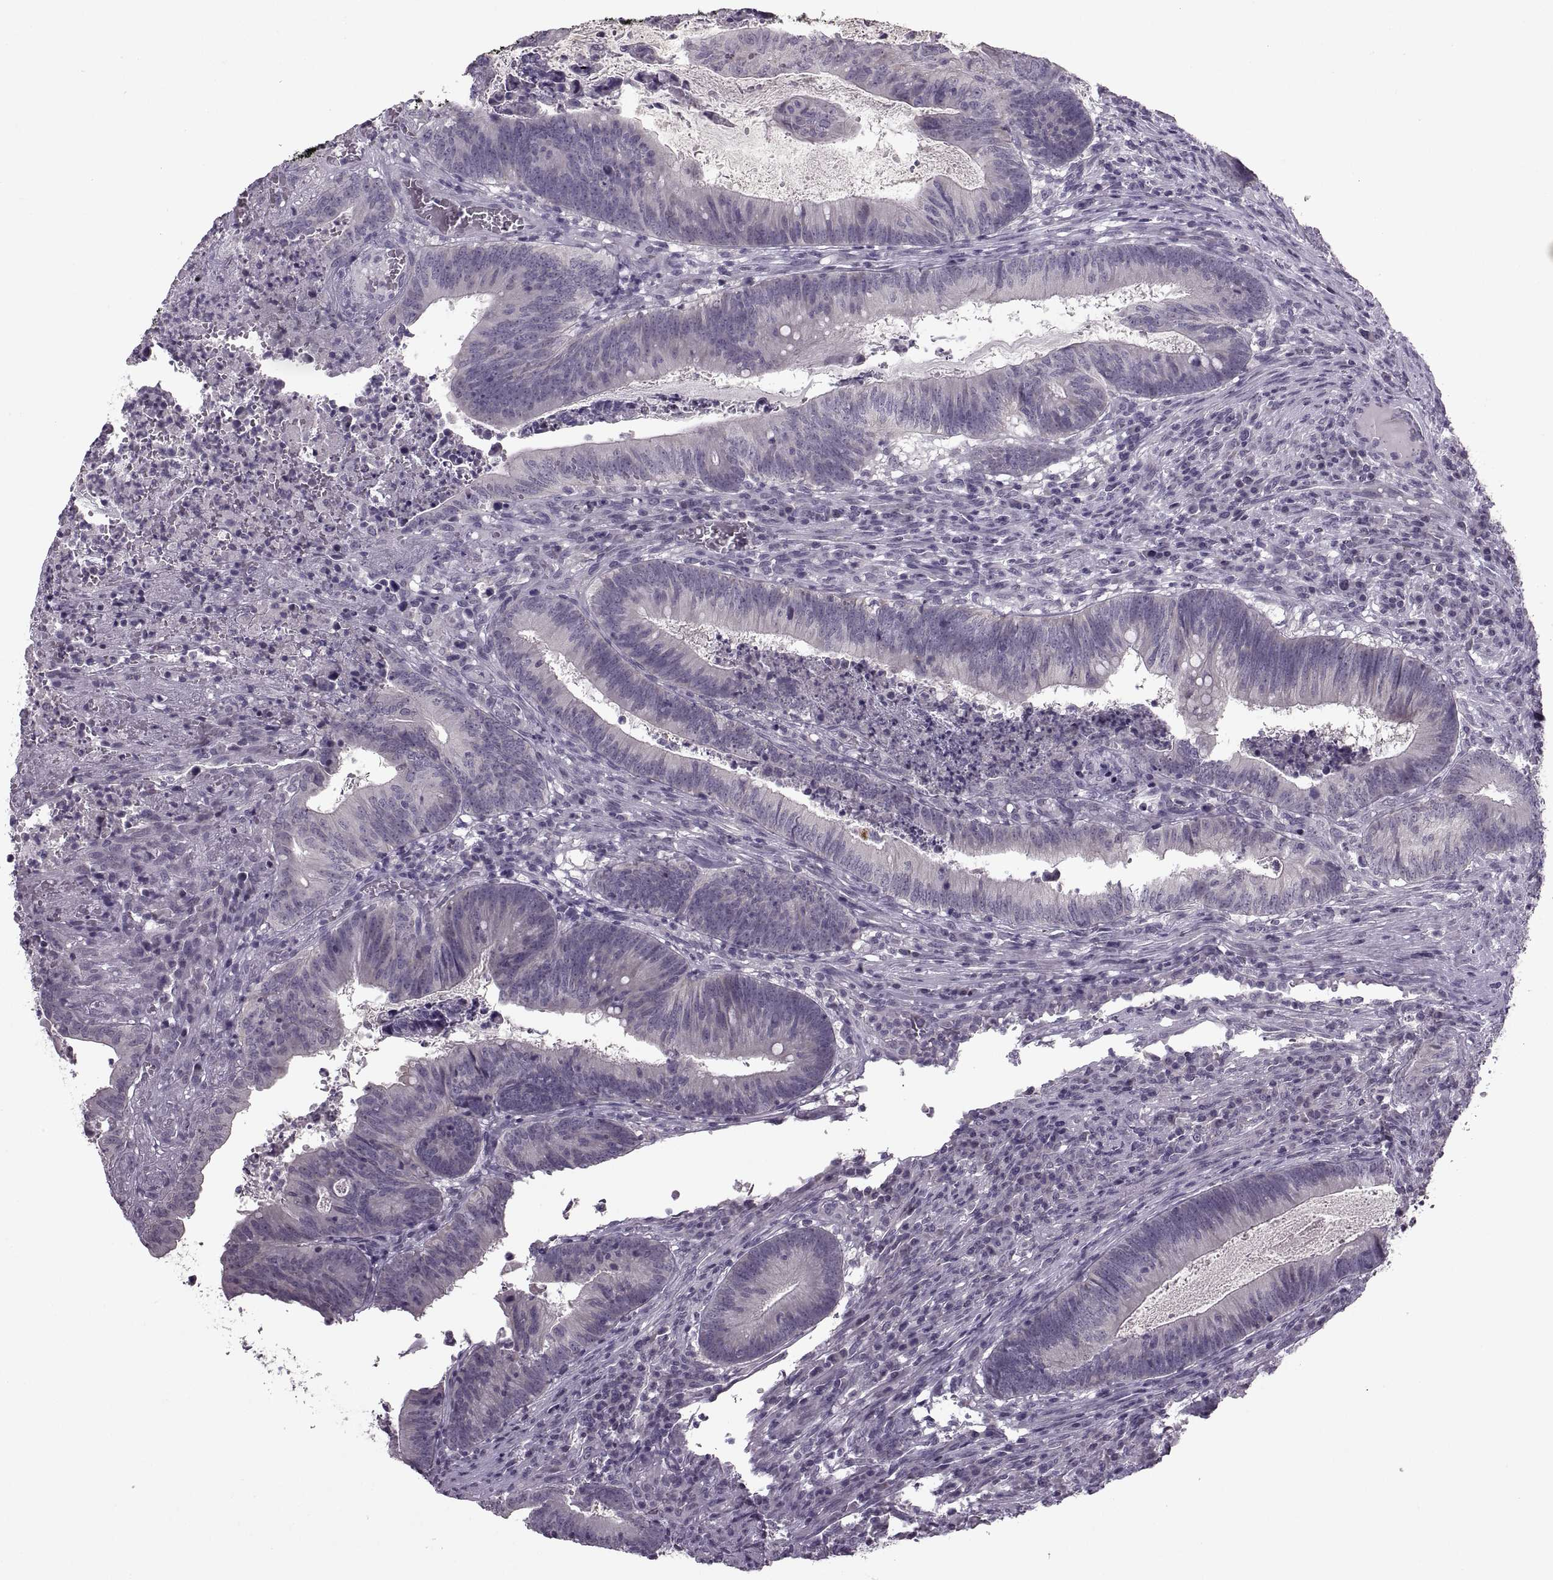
{"staining": {"intensity": "negative", "quantity": "none", "location": "none"}, "tissue": "colorectal cancer", "cell_type": "Tumor cells", "image_type": "cancer", "snomed": [{"axis": "morphology", "description": "Adenocarcinoma, NOS"}, {"axis": "topography", "description": "Colon"}], "caption": "Tumor cells are negative for protein expression in human colorectal cancer (adenocarcinoma).", "gene": "MGAT4D", "patient": {"sex": "female", "age": 70}}